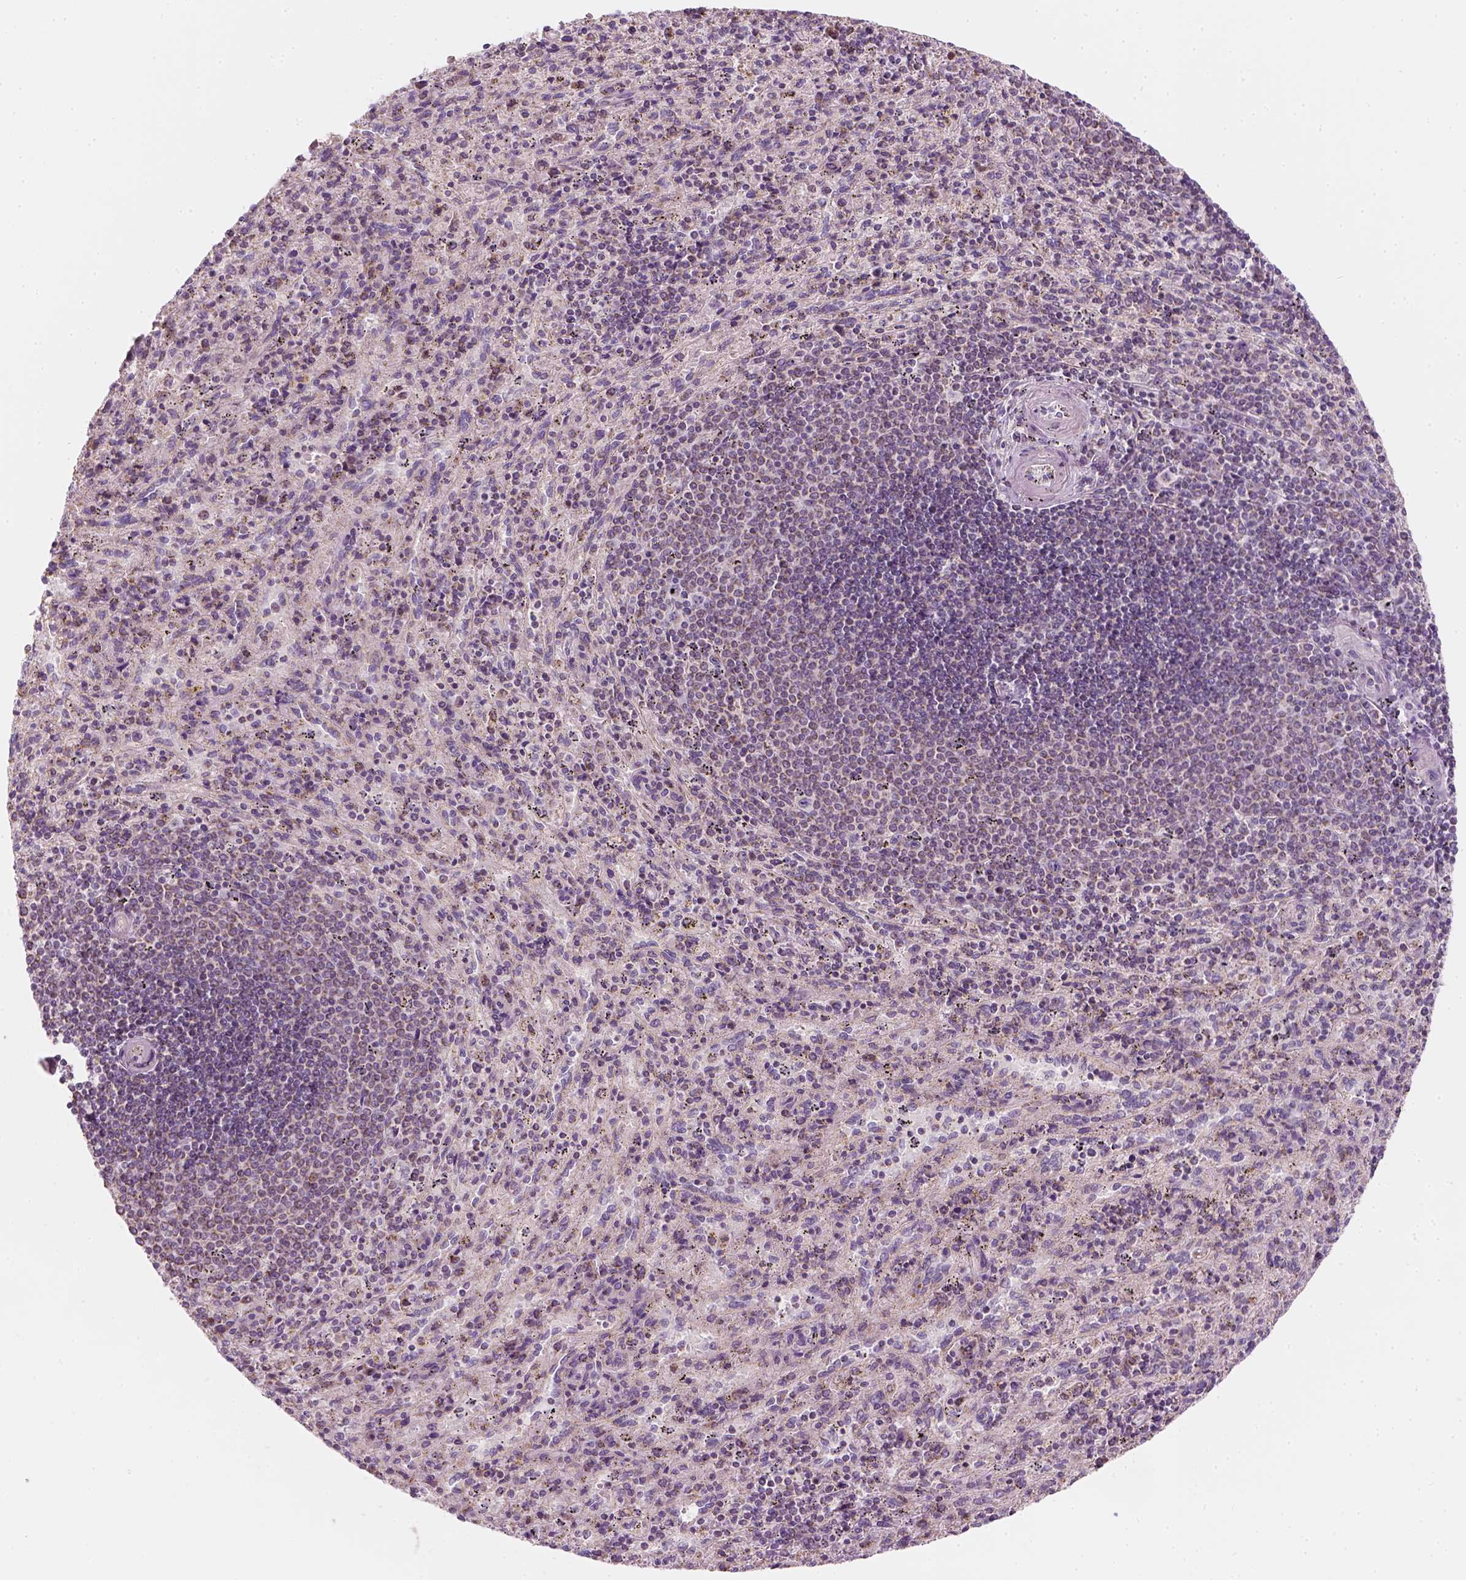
{"staining": {"intensity": "negative", "quantity": "none", "location": "none"}, "tissue": "spleen", "cell_type": "Cells in red pulp", "image_type": "normal", "snomed": [{"axis": "morphology", "description": "Normal tissue, NOS"}, {"axis": "topography", "description": "Spleen"}], "caption": "This is an IHC histopathology image of normal human spleen. There is no positivity in cells in red pulp.", "gene": "AWAT2", "patient": {"sex": "male", "age": 57}}